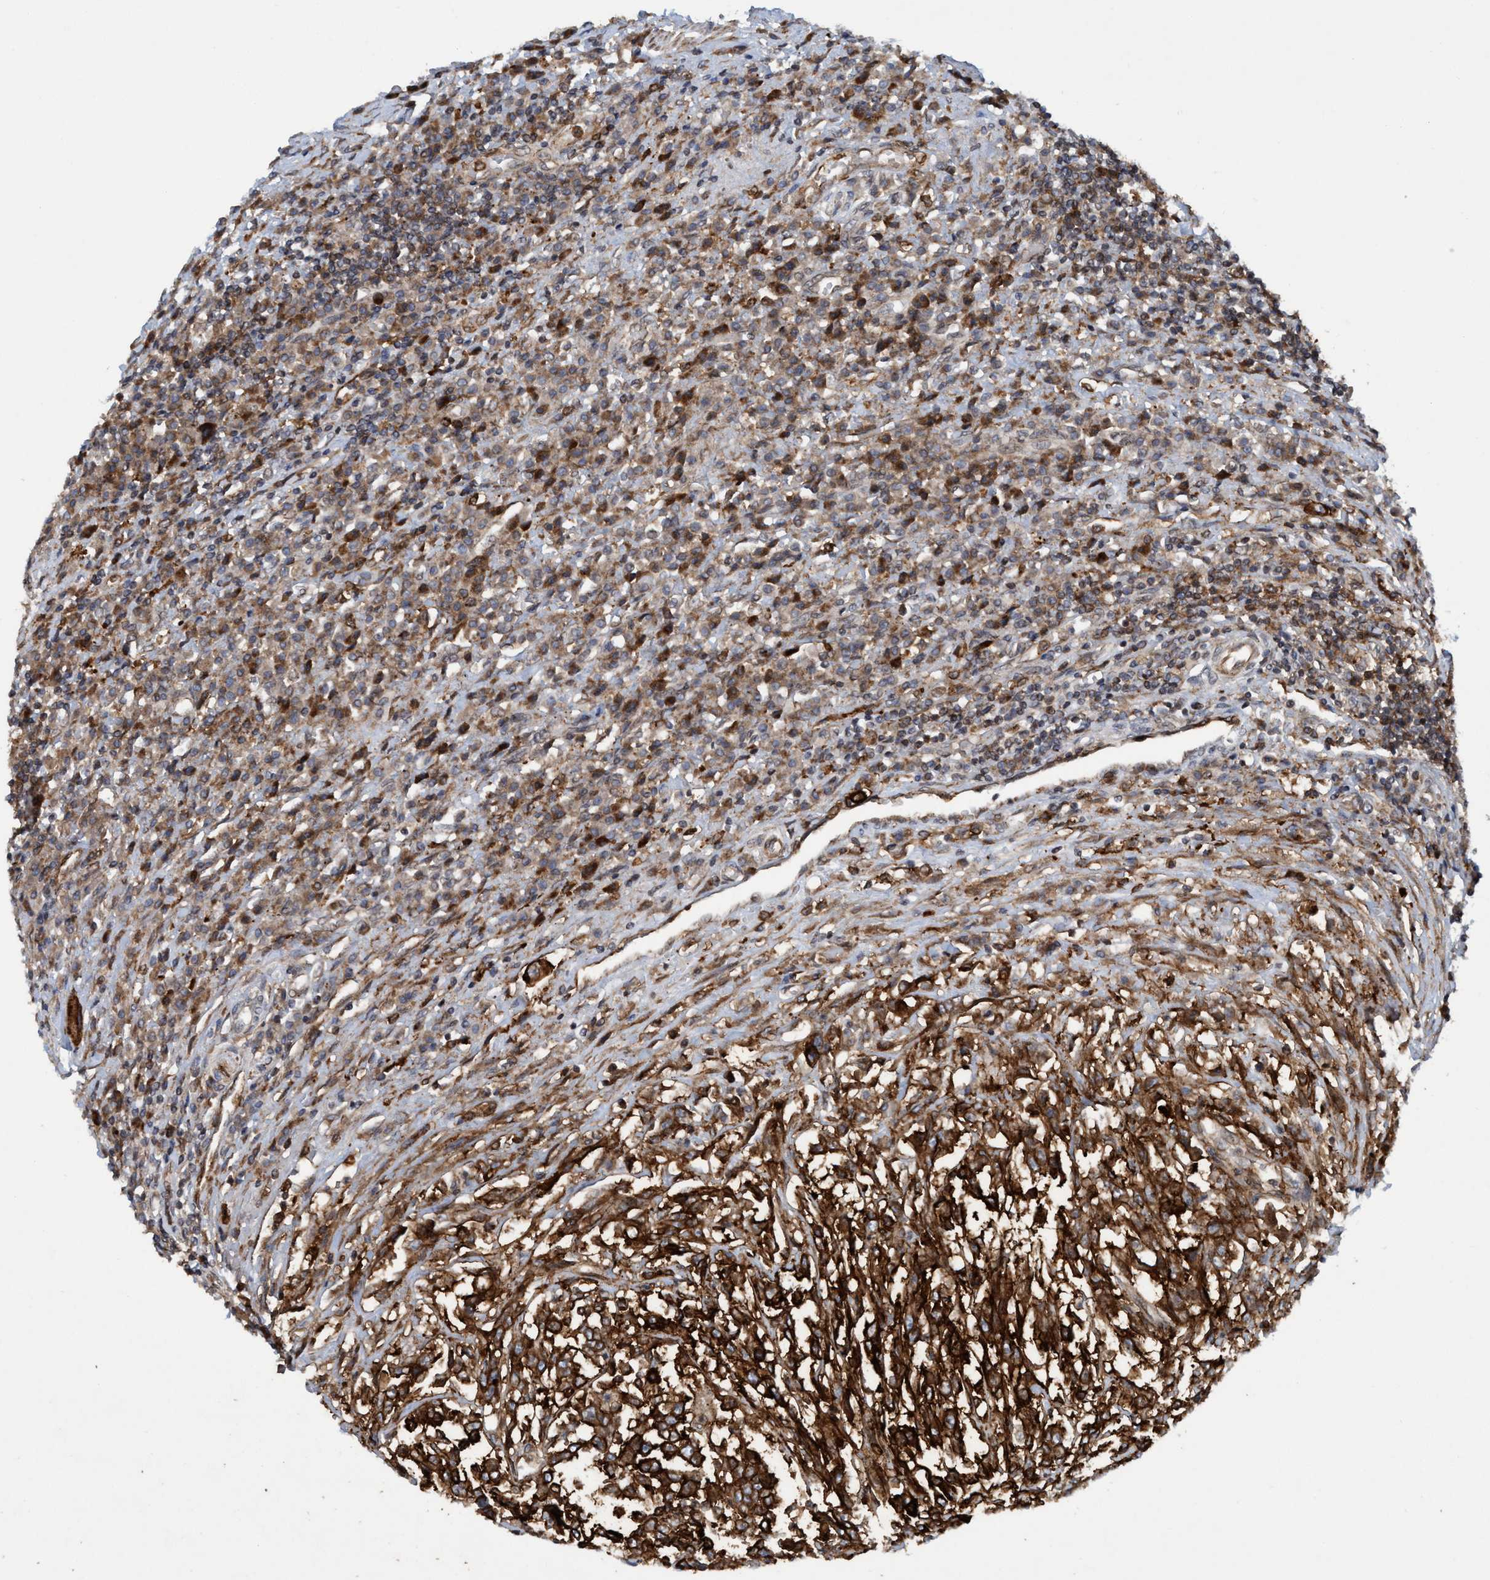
{"staining": {"intensity": "strong", "quantity": ">75%", "location": "cytoplasmic/membranous"}, "tissue": "urothelial cancer", "cell_type": "Tumor cells", "image_type": "cancer", "snomed": [{"axis": "morphology", "description": "Urothelial carcinoma, High grade"}, {"axis": "topography", "description": "Urinary bladder"}], "caption": "Immunohistochemistry micrograph of human urothelial cancer stained for a protein (brown), which shows high levels of strong cytoplasmic/membranous staining in about >75% of tumor cells.", "gene": "SLC16A3", "patient": {"sex": "male", "age": 46}}